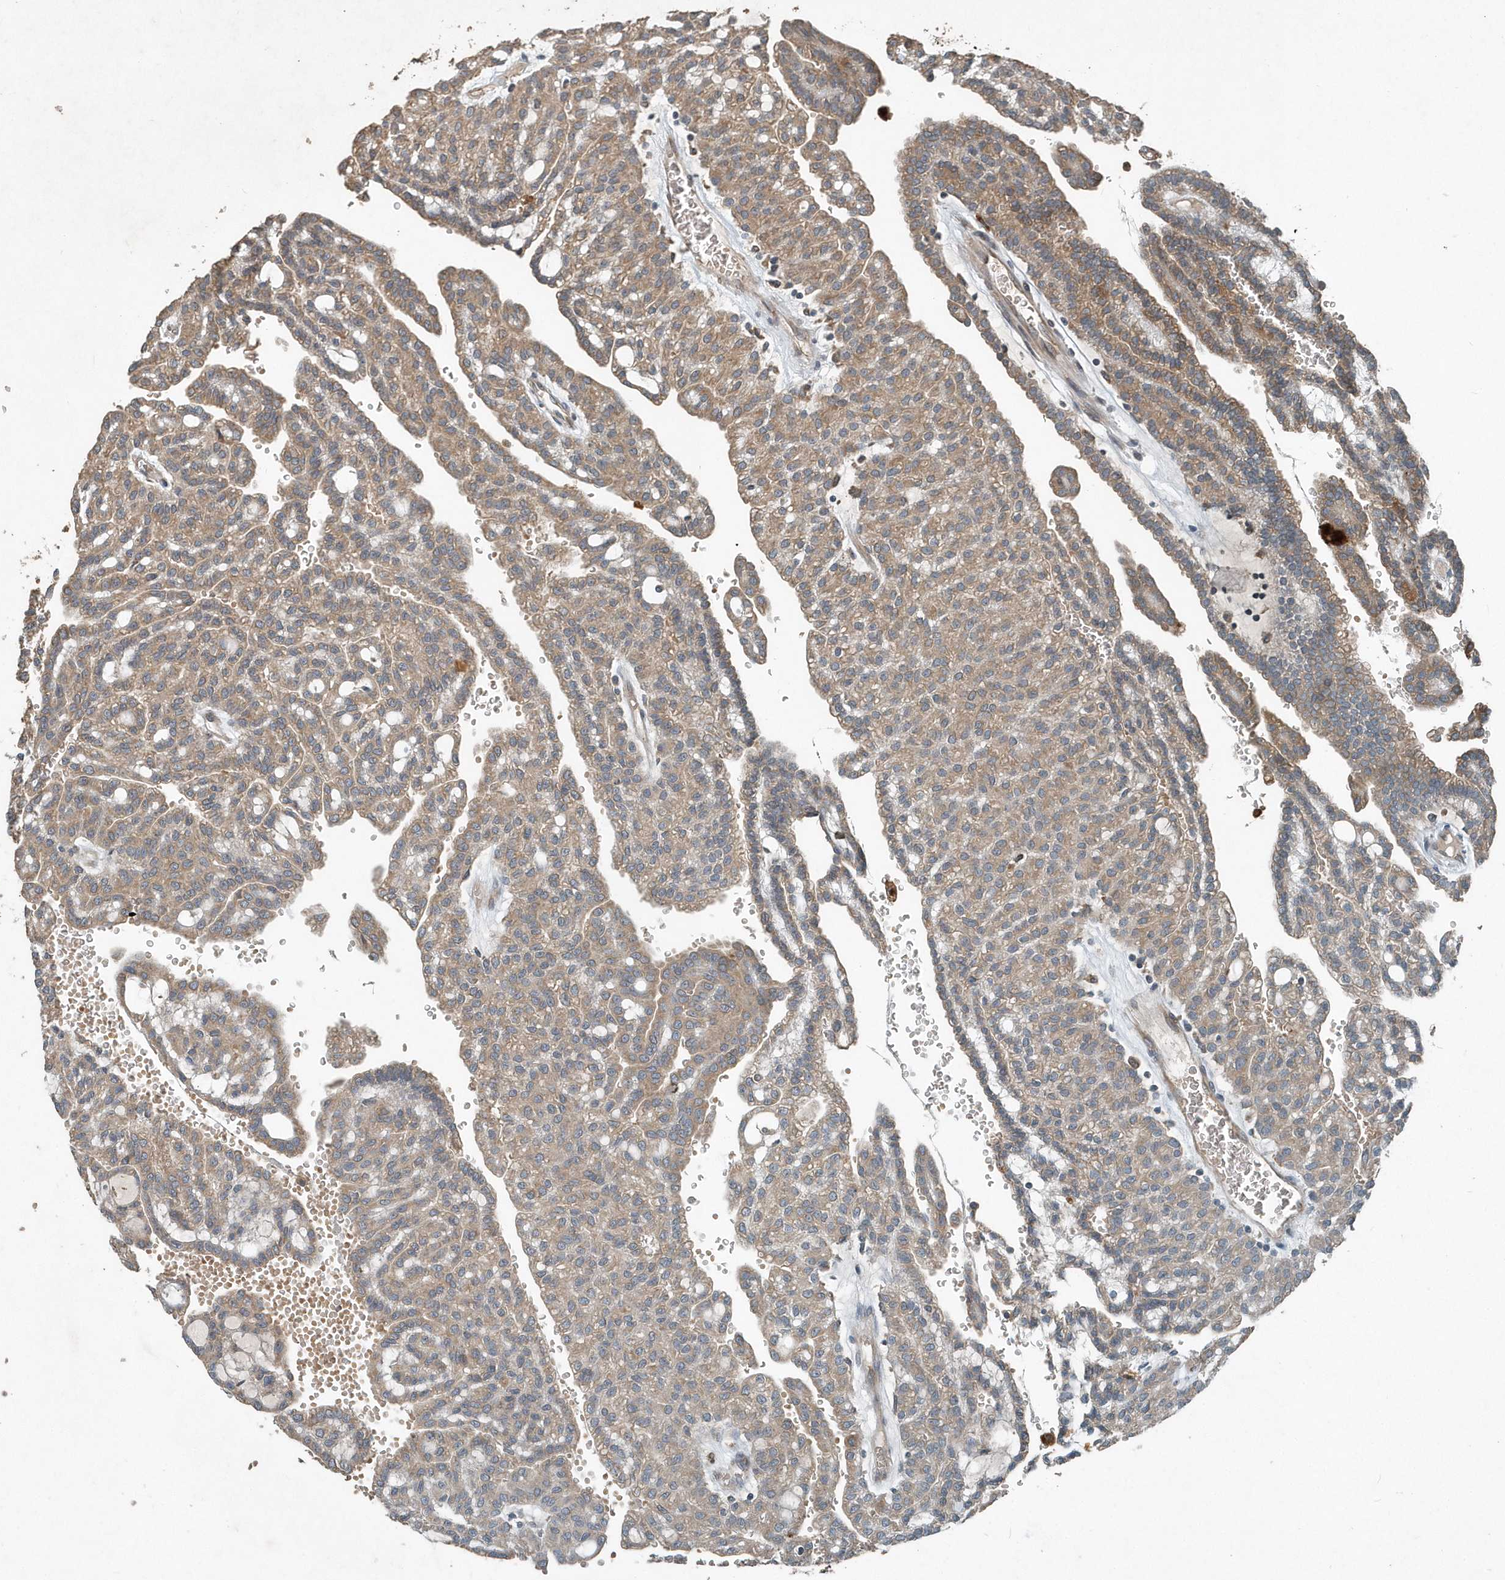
{"staining": {"intensity": "moderate", "quantity": "25%-75%", "location": "cytoplasmic/membranous"}, "tissue": "renal cancer", "cell_type": "Tumor cells", "image_type": "cancer", "snomed": [{"axis": "morphology", "description": "Adenocarcinoma, NOS"}, {"axis": "topography", "description": "Kidney"}], "caption": "Renal cancer (adenocarcinoma) stained with IHC shows moderate cytoplasmic/membranous positivity in about 25%-75% of tumor cells.", "gene": "SCFD2", "patient": {"sex": "male", "age": 63}}